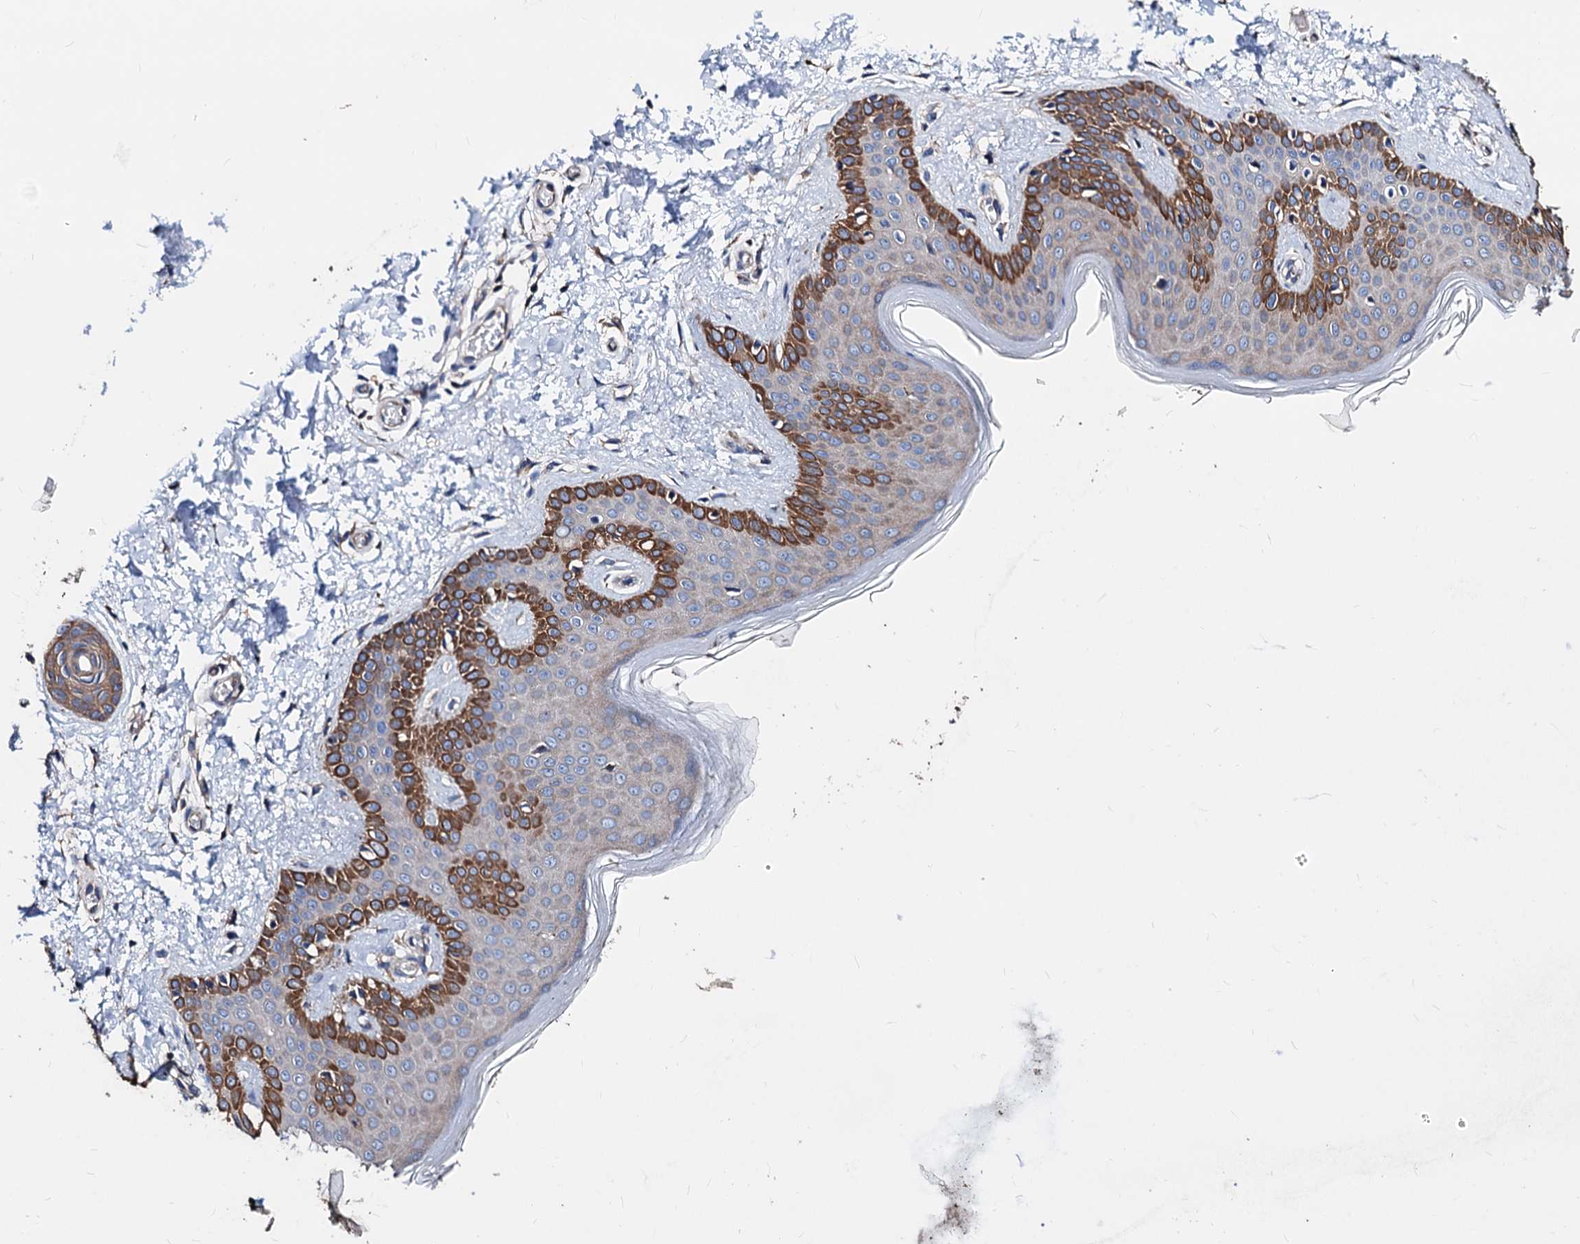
{"staining": {"intensity": "strong", "quantity": ">75%", "location": "cytoplasmic/membranous"}, "tissue": "skin", "cell_type": "Fibroblasts", "image_type": "normal", "snomed": [{"axis": "morphology", "description": "Normal tissue, NOS"}, {"axis": "topography", "description": "Skin"}], "caption": "DAB immunohistochemical staining of normal skin displays strong cytoplasmic/membranous protein staining in about >75% of fibroblasts.", "gene": "AKAP11", "patient": {"sex": "male", "age": 36}}